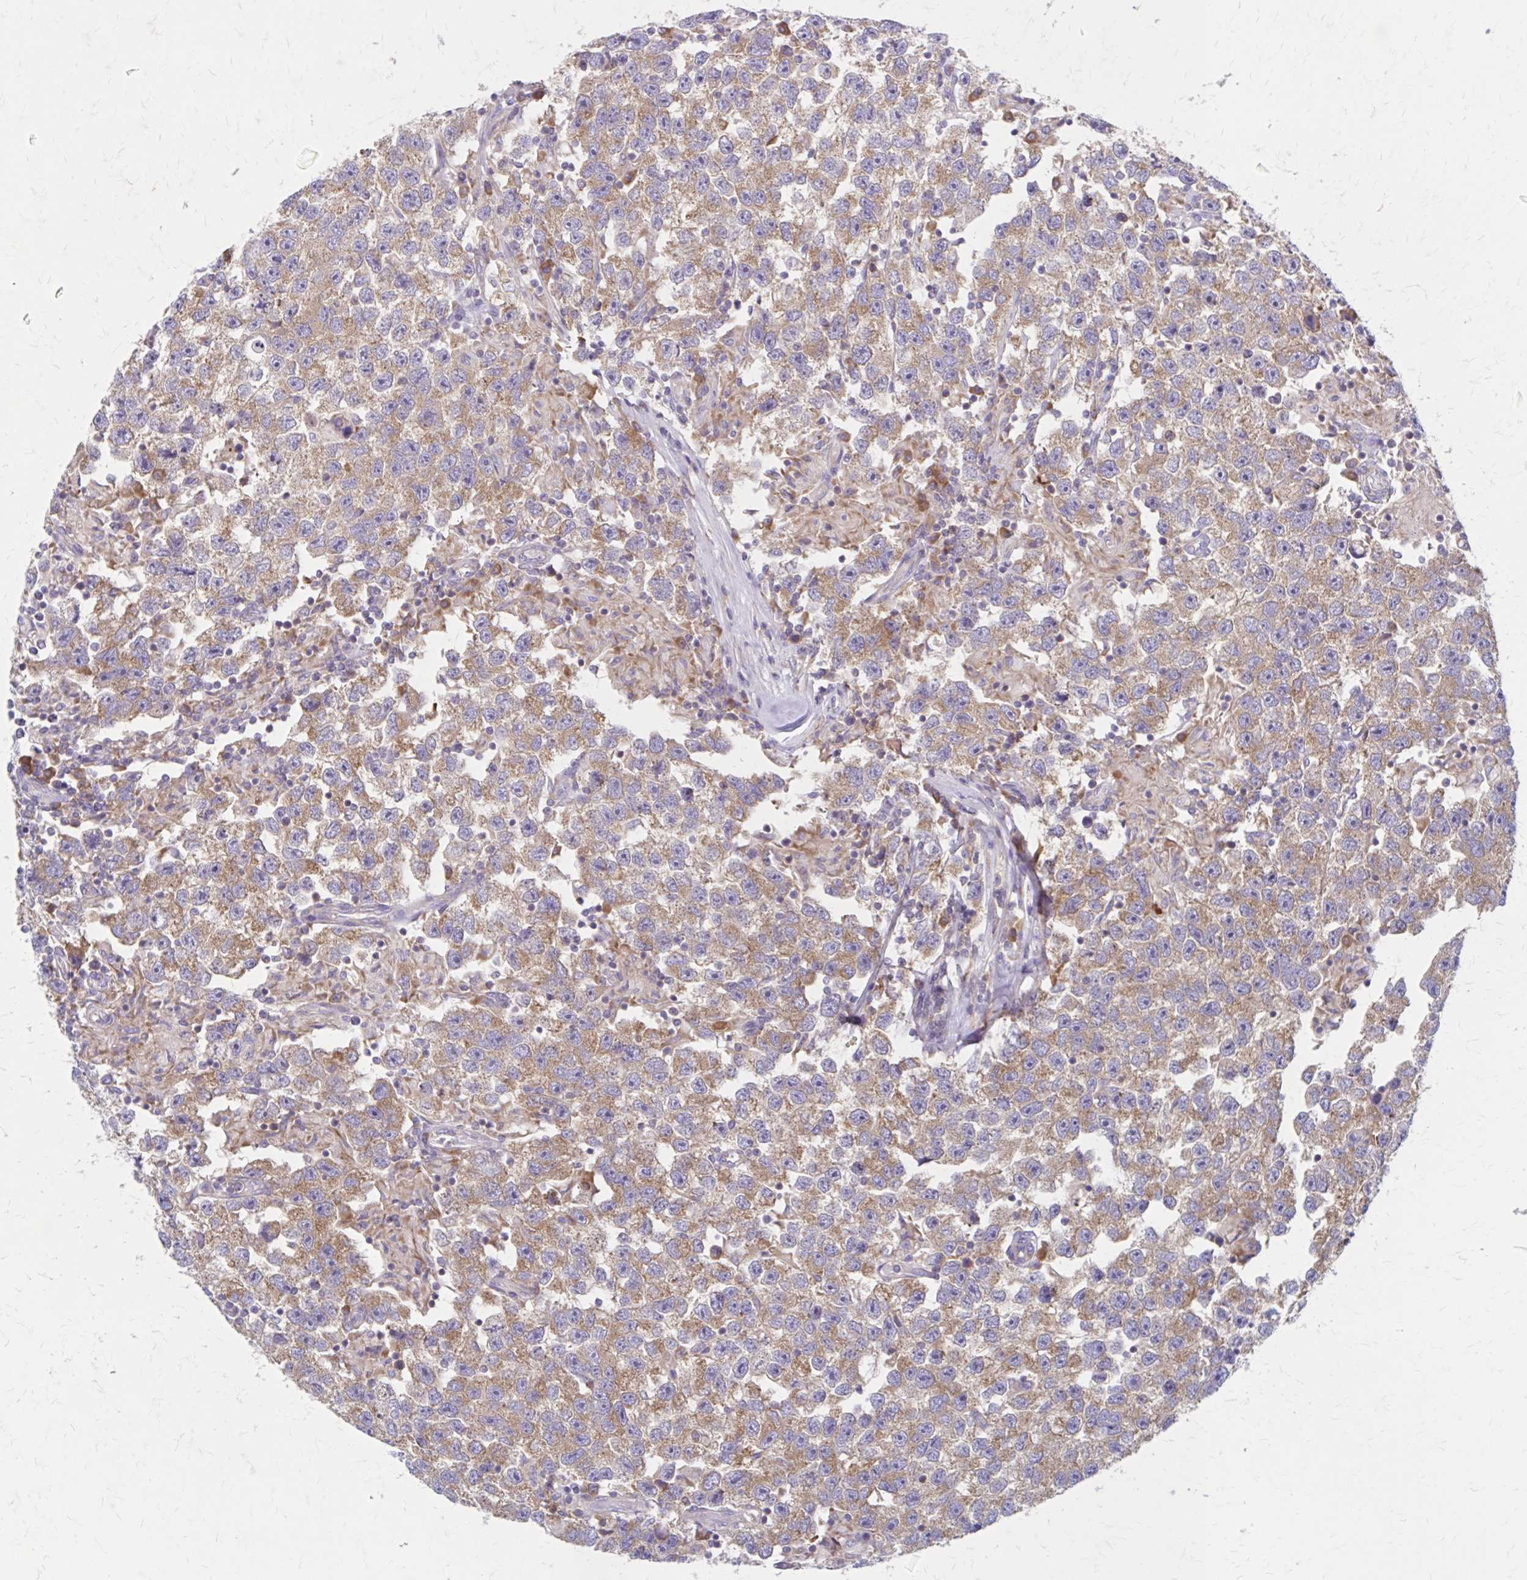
{"staining": {"intensity": "moderate", "quantity": ">75%", "location": "cytoplasmic/membranous"}, "tissue": "testis cancer", "cell_type": "Tumor cells", "image_type": "cancer", "snomed": [{"axis": "morphology", "description": "Seminoma, NOS"}, {"axis": "topography", "description": "Testis"}], "caption": "This is an image of immunohistochemistry staining of testis cancer (seminoma), which shows moderate positivity in the cytoplasmic/membranous of tumor cells.", "gene": "RPL27A", "patient": {"sex": "male", "age": 26}}